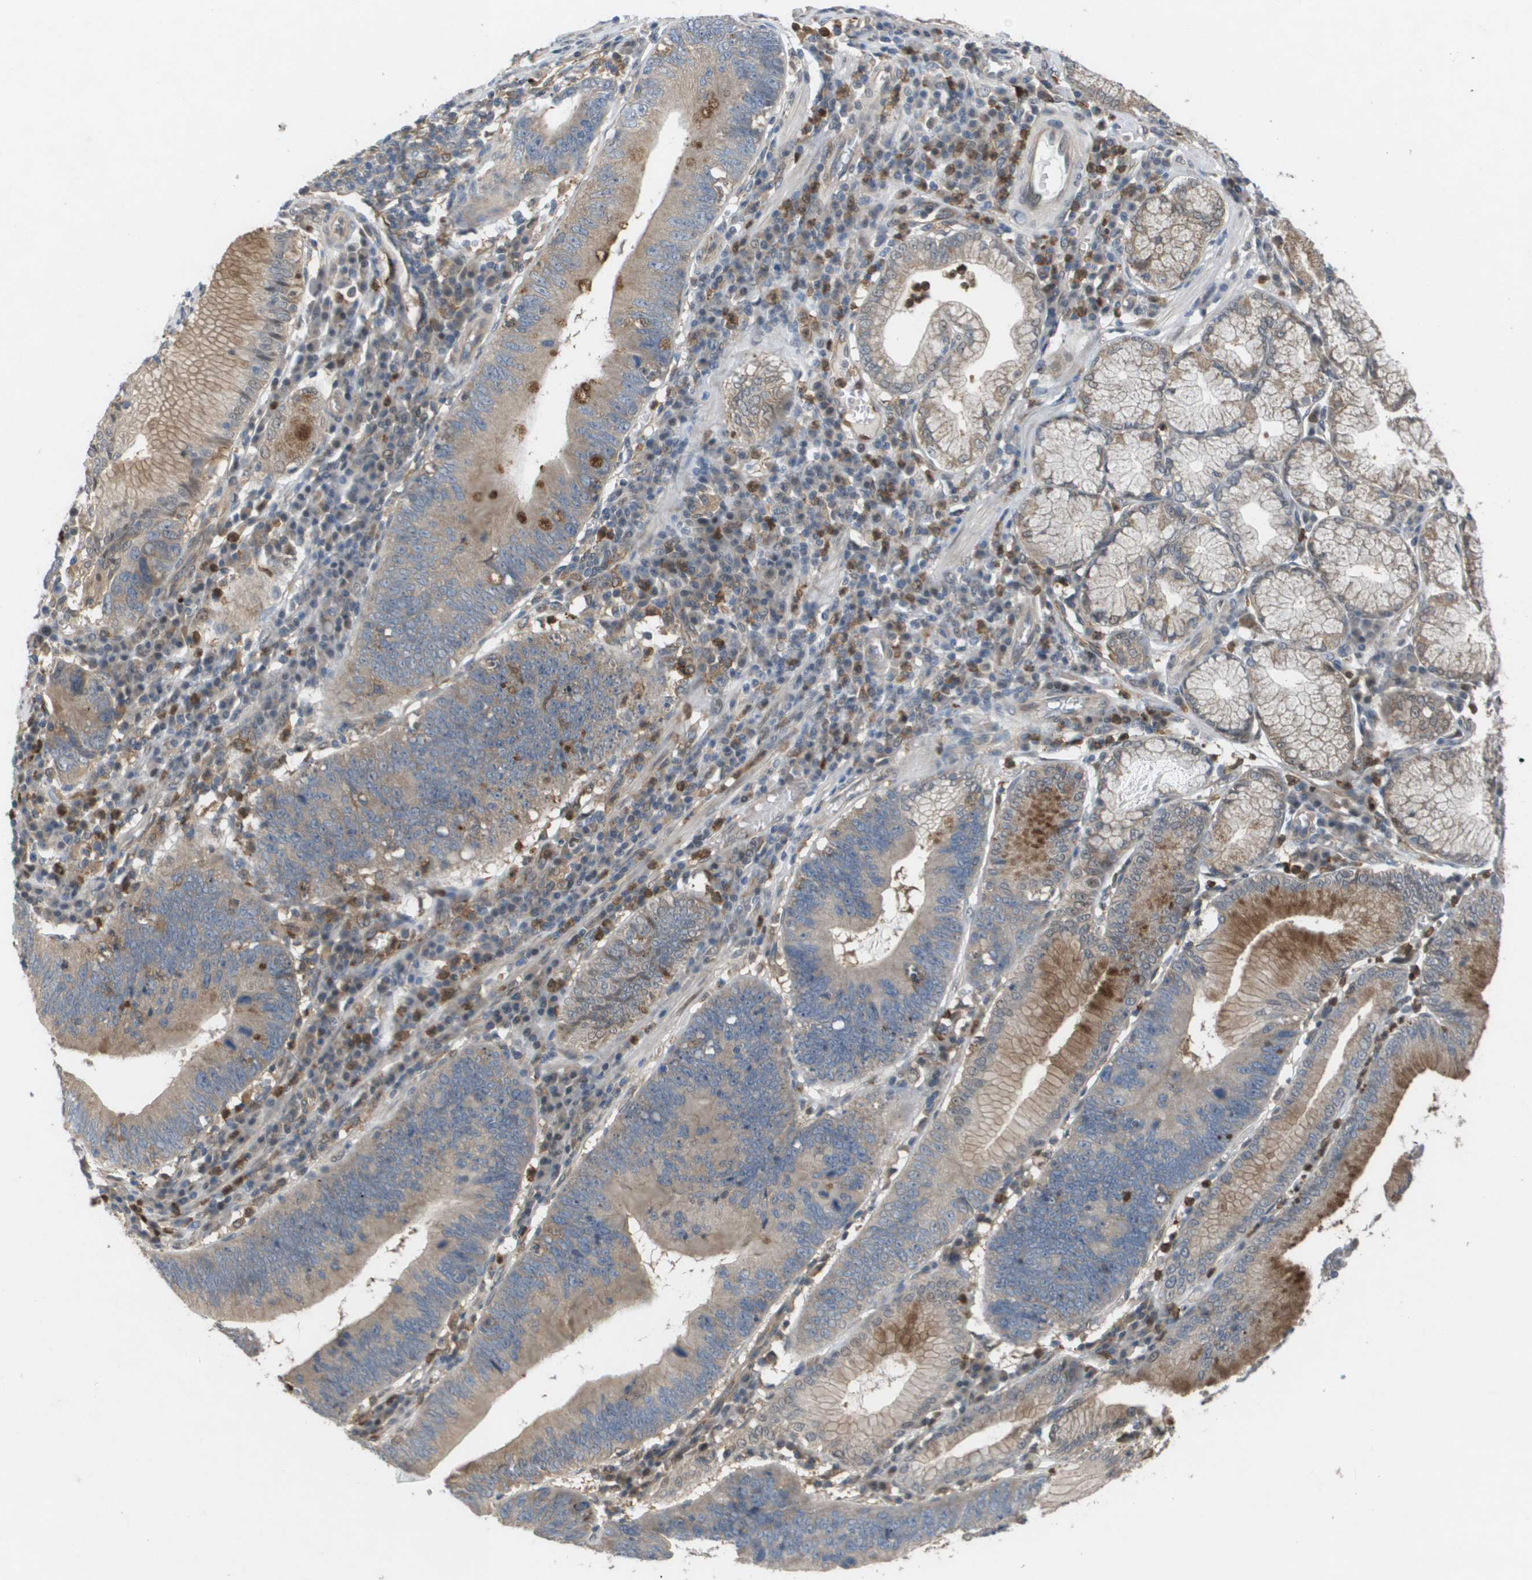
{"staining": {"intensity": "moderate", "quantity": "25%-75%", "location": "cytoplasmic/membranous"}, "tissue": "stomach cancer", "cell_type": "Tumor cells", "image_type": "cancer", "snomed": [{"axis": "morphology", "description": "Adenocarcinoma, NOS"}, {"axis": "topography", "description": "Stomach"}], "caption": "Human adenocarcinoma (stomach) stained for a protein (brown) exhibits moderate cytoplasmic/membranous positive positivity in about 25%-75% of tumor cells.", "gene": "PALD1", "patient": {"sex": "male", "age": 59}}